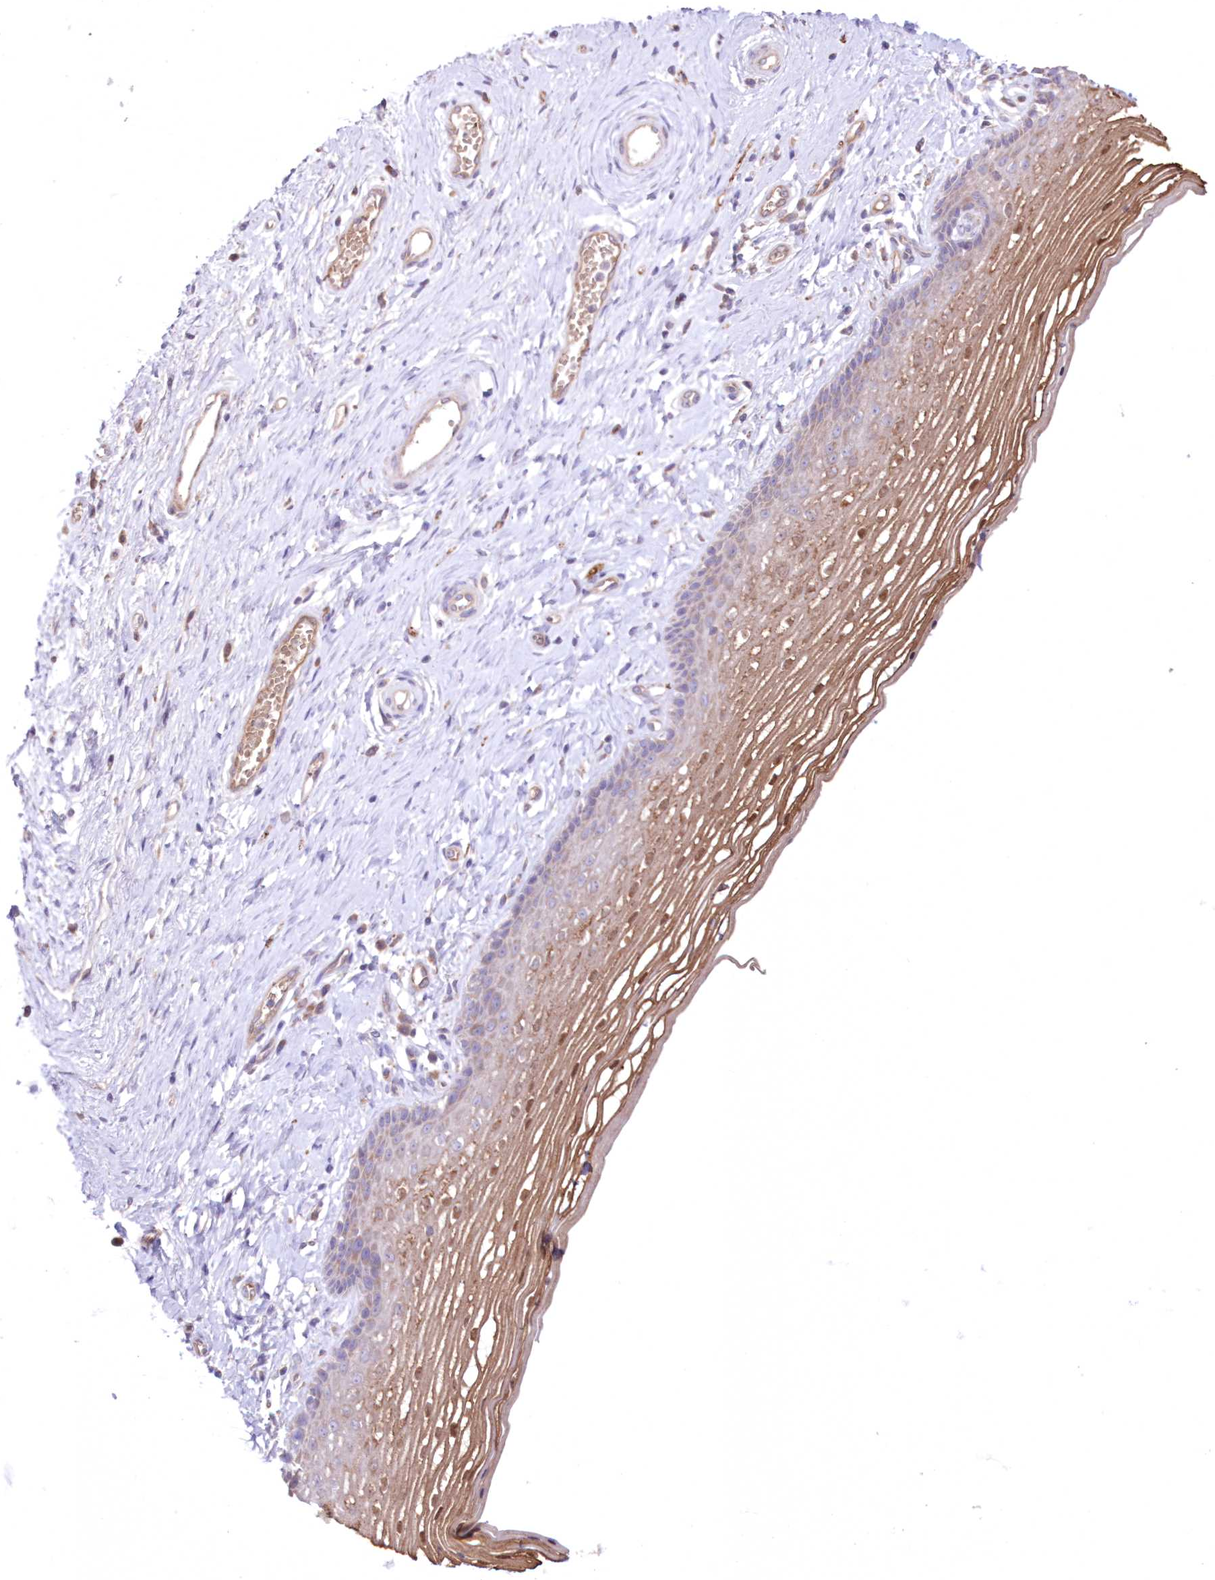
{"staining": {"intensity": "moderate", "quantity": "25%-75%", "location": "cytoplasmic/membranous,nuclear"}, "tissue": "vagina", "cell_type": "Squamous epithelial cells", "image_type": "normal", "snomed": [{"axis": "morphology", "description": "Normal tissue, NOS"}, {"axis": "topography", "description": "Vagina"}], "caption": "This is a micrograph of immunohistochemistry staining of unremarkable vagina, which shows moderate expression in the cytoplasmic/membranous,nuclear of squamous epithelial cells.", "gene": "FCHO2", "patient": {"sex": "female", "age": 46}}